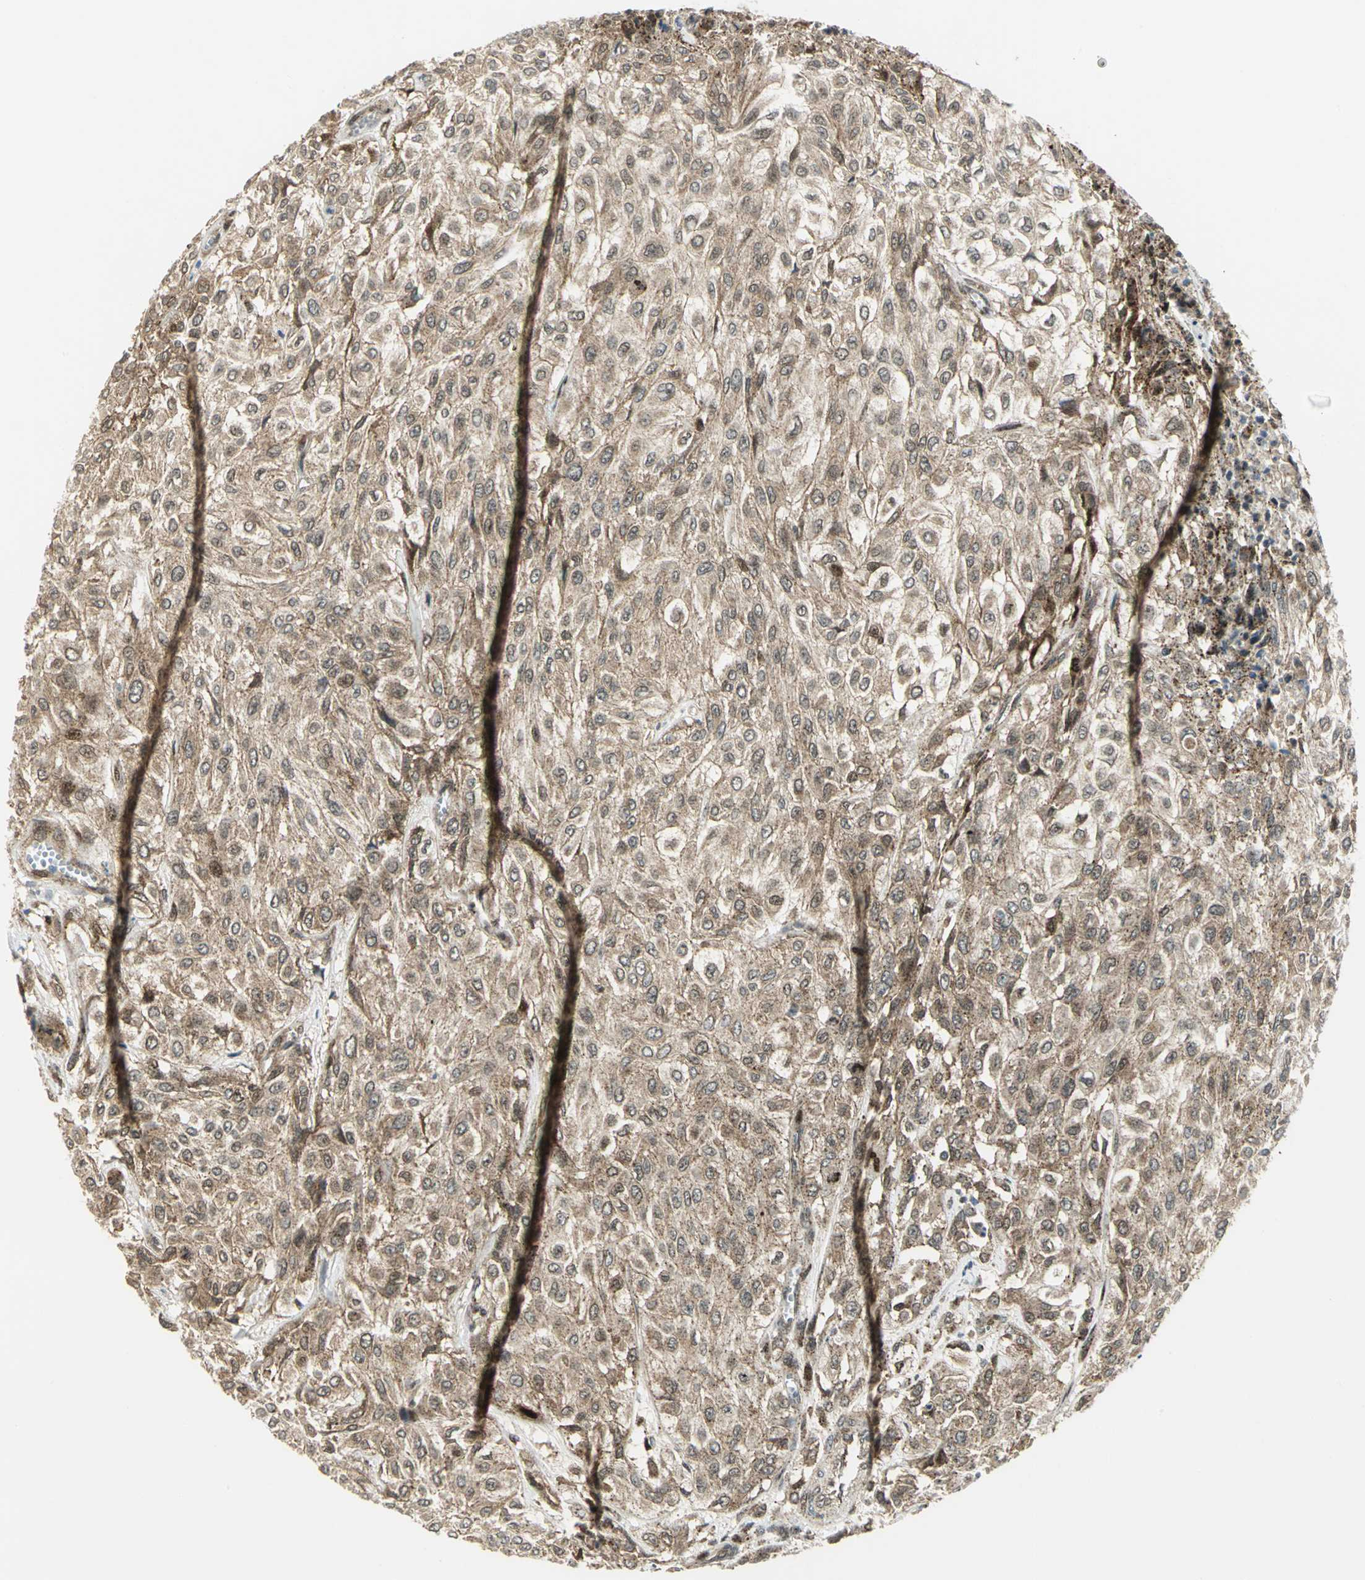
{"staining": {"intensity": "moderate", "quantity": ">75%", "location": "cytoplasmic/membranous"}, "tissue": "urothelial cancer", "cell_type": "Tumor cells", "image_type": "cancer", "snomed": [{"axis": "morphology", "description": "Urothelial carcinoma, High grade"}, {"axis": "topography", "description": "Urinary bladder"}], "caption": "IHC of urothelial cancer reveals medium levels of moderate cytoplasmic/membranous positivity in about >75% of tumor cells. (DAB (3,3'-diaminobenzidine) = brown stain, brightfield microscopy at high magnification).", "gene": "ATP6V1A", "patient": {"sex": "male", "age": 57}}